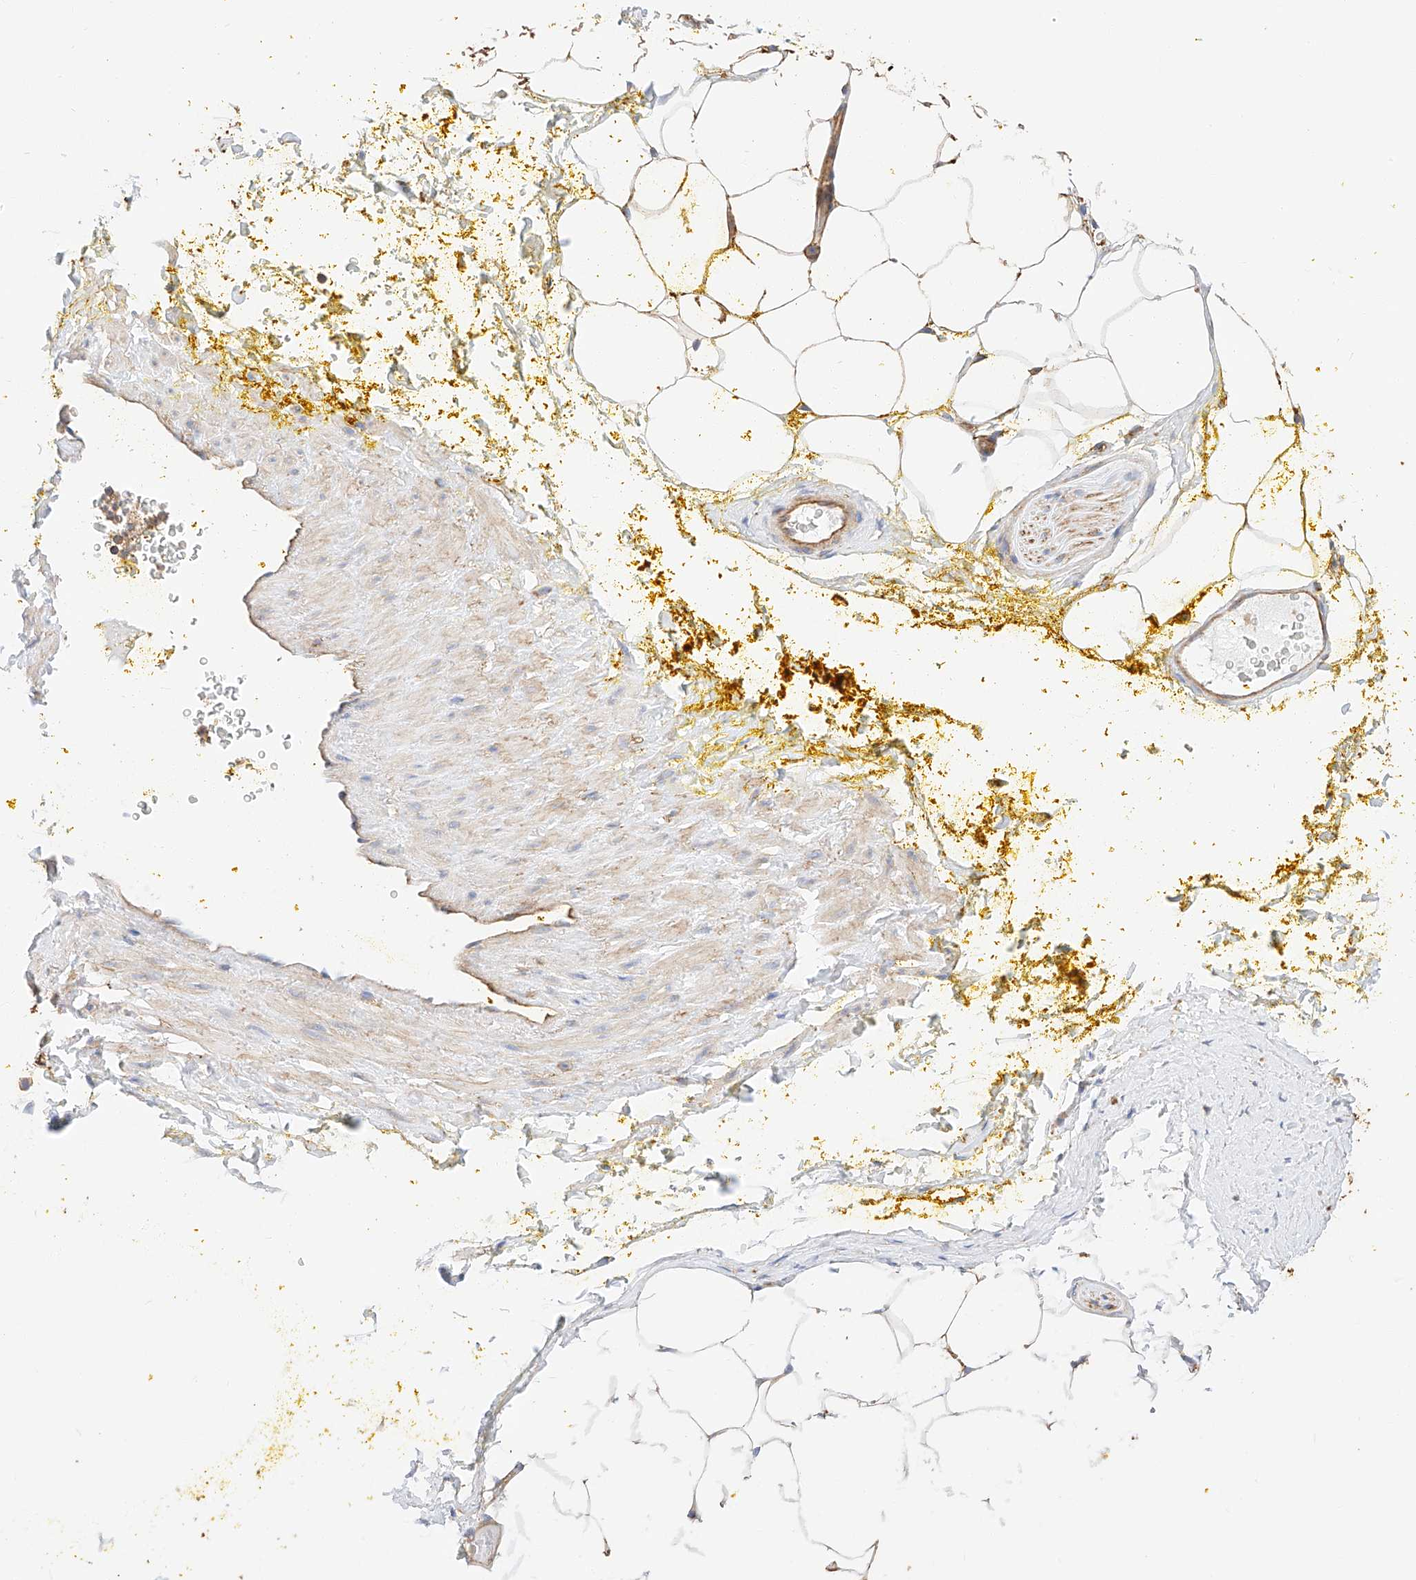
{"staining": {"intensity": "weak", "quantity": ">75%", "location": "cytoplasmic/membranous"}, "tissue": "adipose tissue", "cell_type": "Adipocytes", "image_type": "normal", "snomed": [{"axis": "morphology", "description": "Normal tissue, NOS"}, {"axis": "morphology", "description": "Adenocarcinoma, Low grade"}, {"axis": "topography", "description": "Prostate"}, {"axis": "topography", "description": "Peripheral nerve tissue"}], "caption": "IHC micrograph of unremarkable adipose tissue stained for a protein (brown), which exhibits low levels of weak cytoplasmic/membranous positivity in about >75% of adipocytes.", "gene": "ENSG00000259132", "patient": {"sex": "male", "age": 63}}